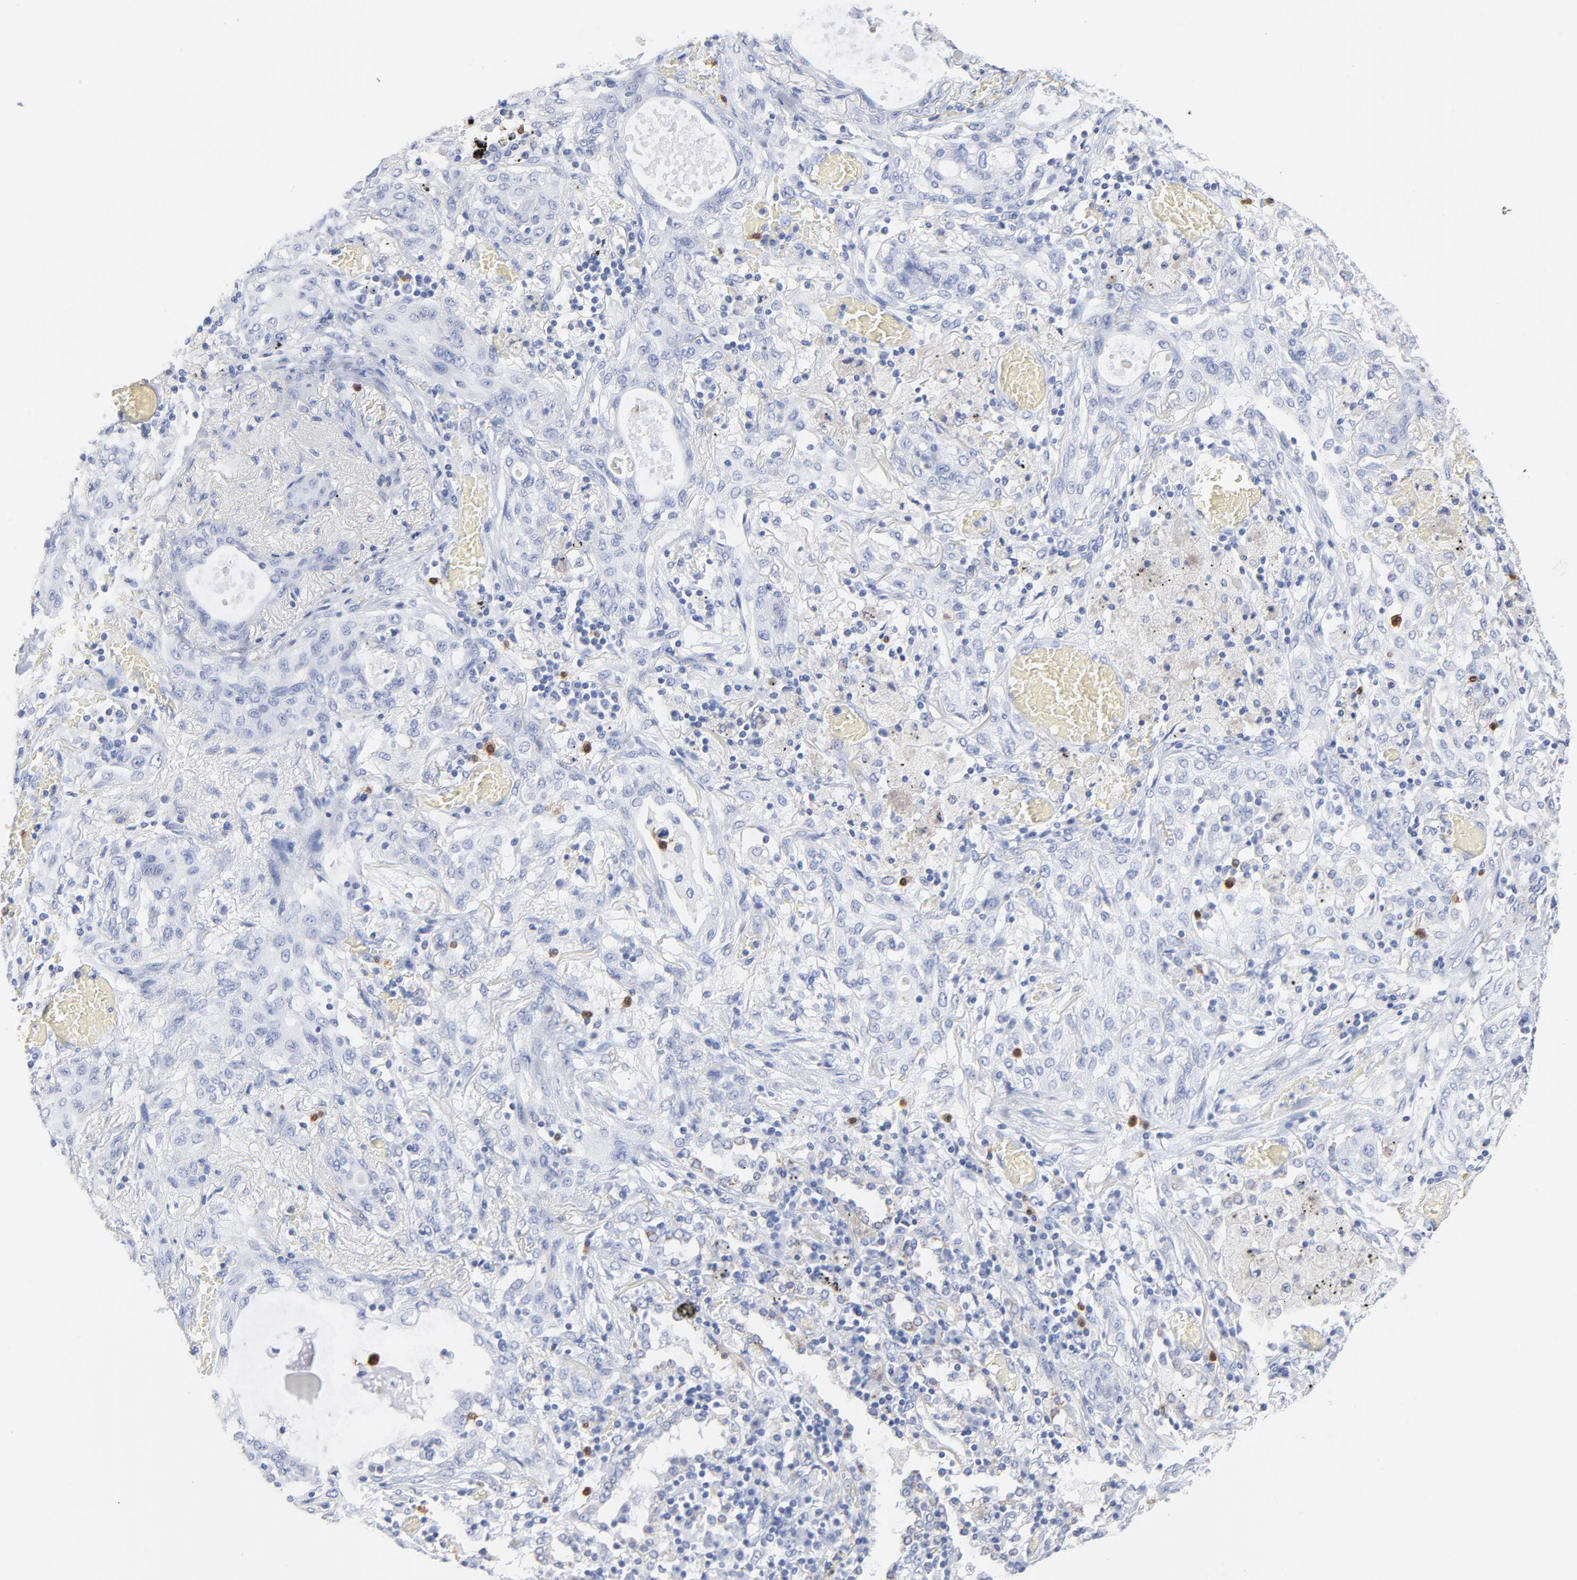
{"staining": {"intensity": "moderate", "quantity": "<25%", "location": "cytoplasmic/membranous"}, "tissue": "lung cancer", "cell_type": "Tumor cells", "image_type": "cancer", "snomed": [{"axis": "morphology", "description": "Squamous cell carcinoma, NOS"}, {"axis": "topography", "description": "Lung"}], "caption": "Tumor cells show low levels of moderate cytoplasmic/membranous staining in approximately <25% of cells in human squamous cell carcinoma (lung). (IHC, brightfield microscopy, high magnification).", "gene": "AGTR1", "patient": {"sex": "female", "age": 47}}